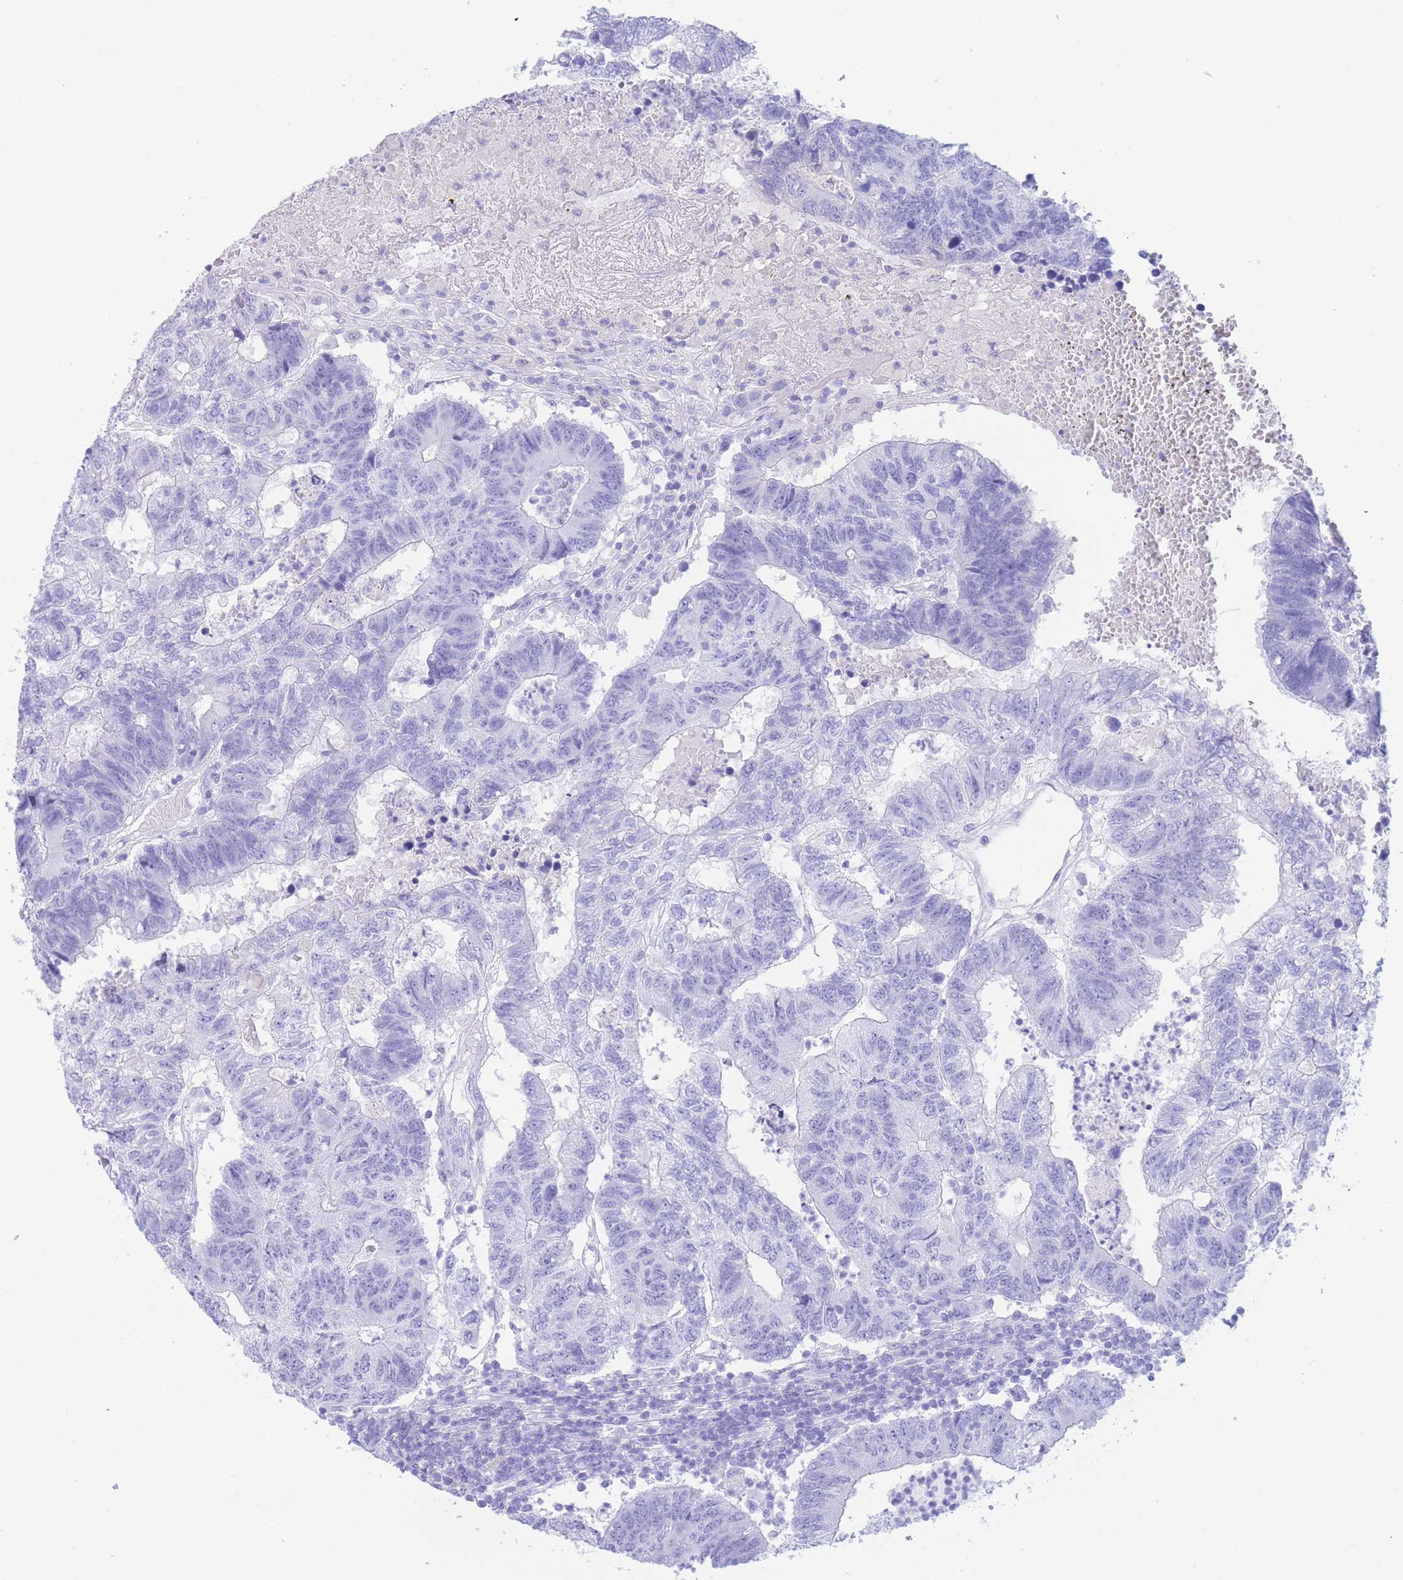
{"staining": {"intensity": "negative", "quantity": "none", "location": "none"}, "tissue": "colorectal cancer", "cell_type": "Tumor cells", "image_type": "cancer", "snomed": [{"axis": "morphology", "description": "Adenocarcinoma, NOS"}, {"axis": "topography", "description": "Colon"}], "caption": "DAB immunohistochemical staining of human colorectal adenocarcinoma reveals no significant expression in tumor cells.", "gene": "SLCO1B3", "patient": {"sex": "female", "age": 48}}